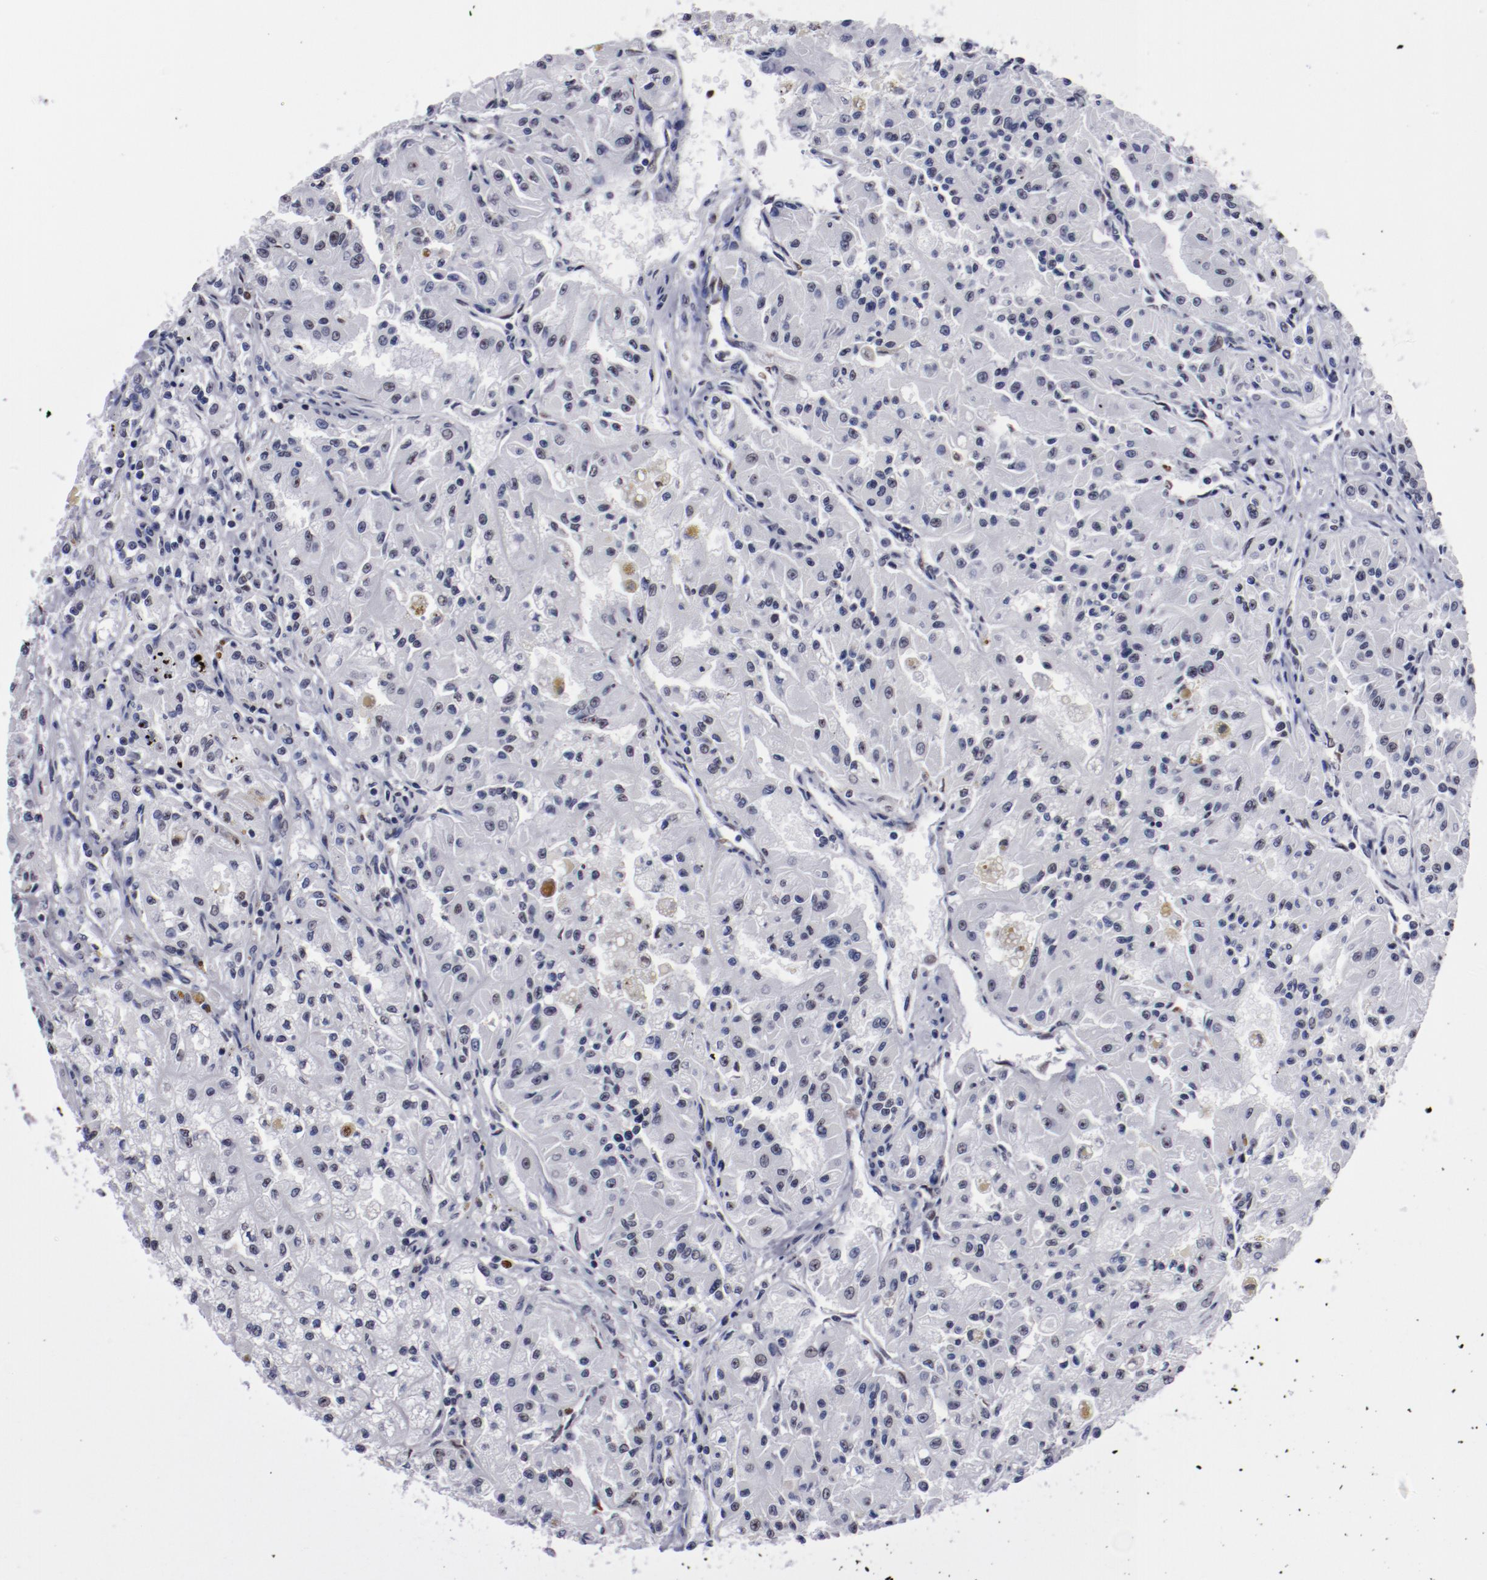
{"staining": {"intensity": "moderate", "quantity": "25%-75%", "location": "nuclear"}, "tissue": "renal cancer", "cell_type": "Tumor cells", "image_type": "cancer", "snomed": [{"axis": "morphology", "description": "Adenocarcinoma, NOS"}, {"axis": "topography", "description": "Kidney"}], "caption": "An image of renal cancer stained for a protein exhibits moderate nuclear brown staining in tumor cells.", "gene": "HNRNPA2B1", "patient": {"sex": "male", "age": 78}}